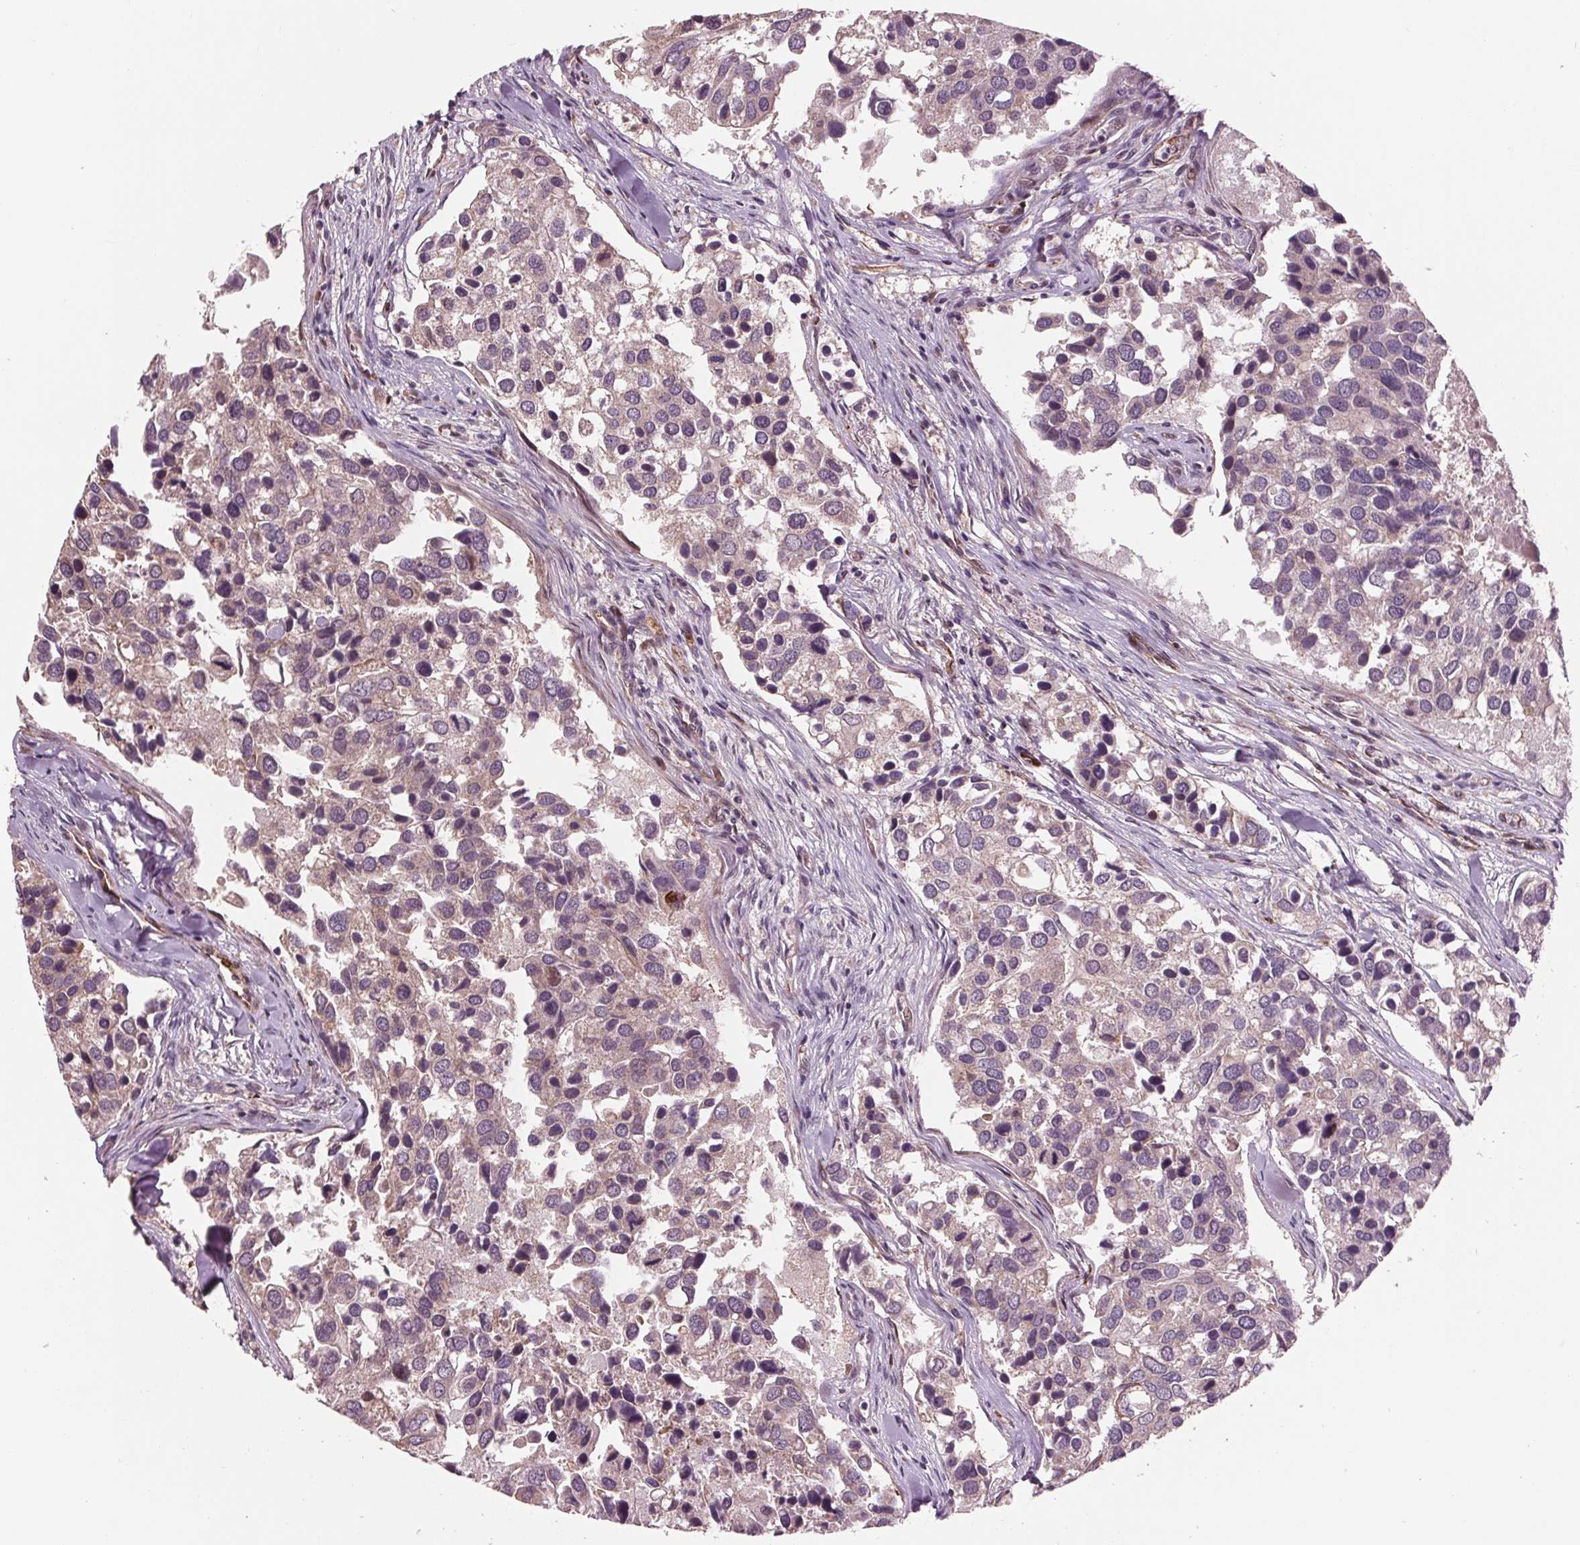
{"staining": {"intensity": "negative", "quantity": "none", "location": "none"}, "tissue": "breast cancer", "cell_type": "Tumor cells", "image_type": "cancer", "snomed": [{"axis": "morphology", "description": "Duct carcinoma"}, {"axis": "topography", "description": "Breast"}], "caption": "Tumor cells are negative for protein expression in human invasive ductal carcinoma (breast). Brightfield microscopy of IHC stained with DAB (brown) and hematoxylin (blue), captured at high magnification.", "gene": "MAPK8", "patient": {"sex": "female", "age": 83}}